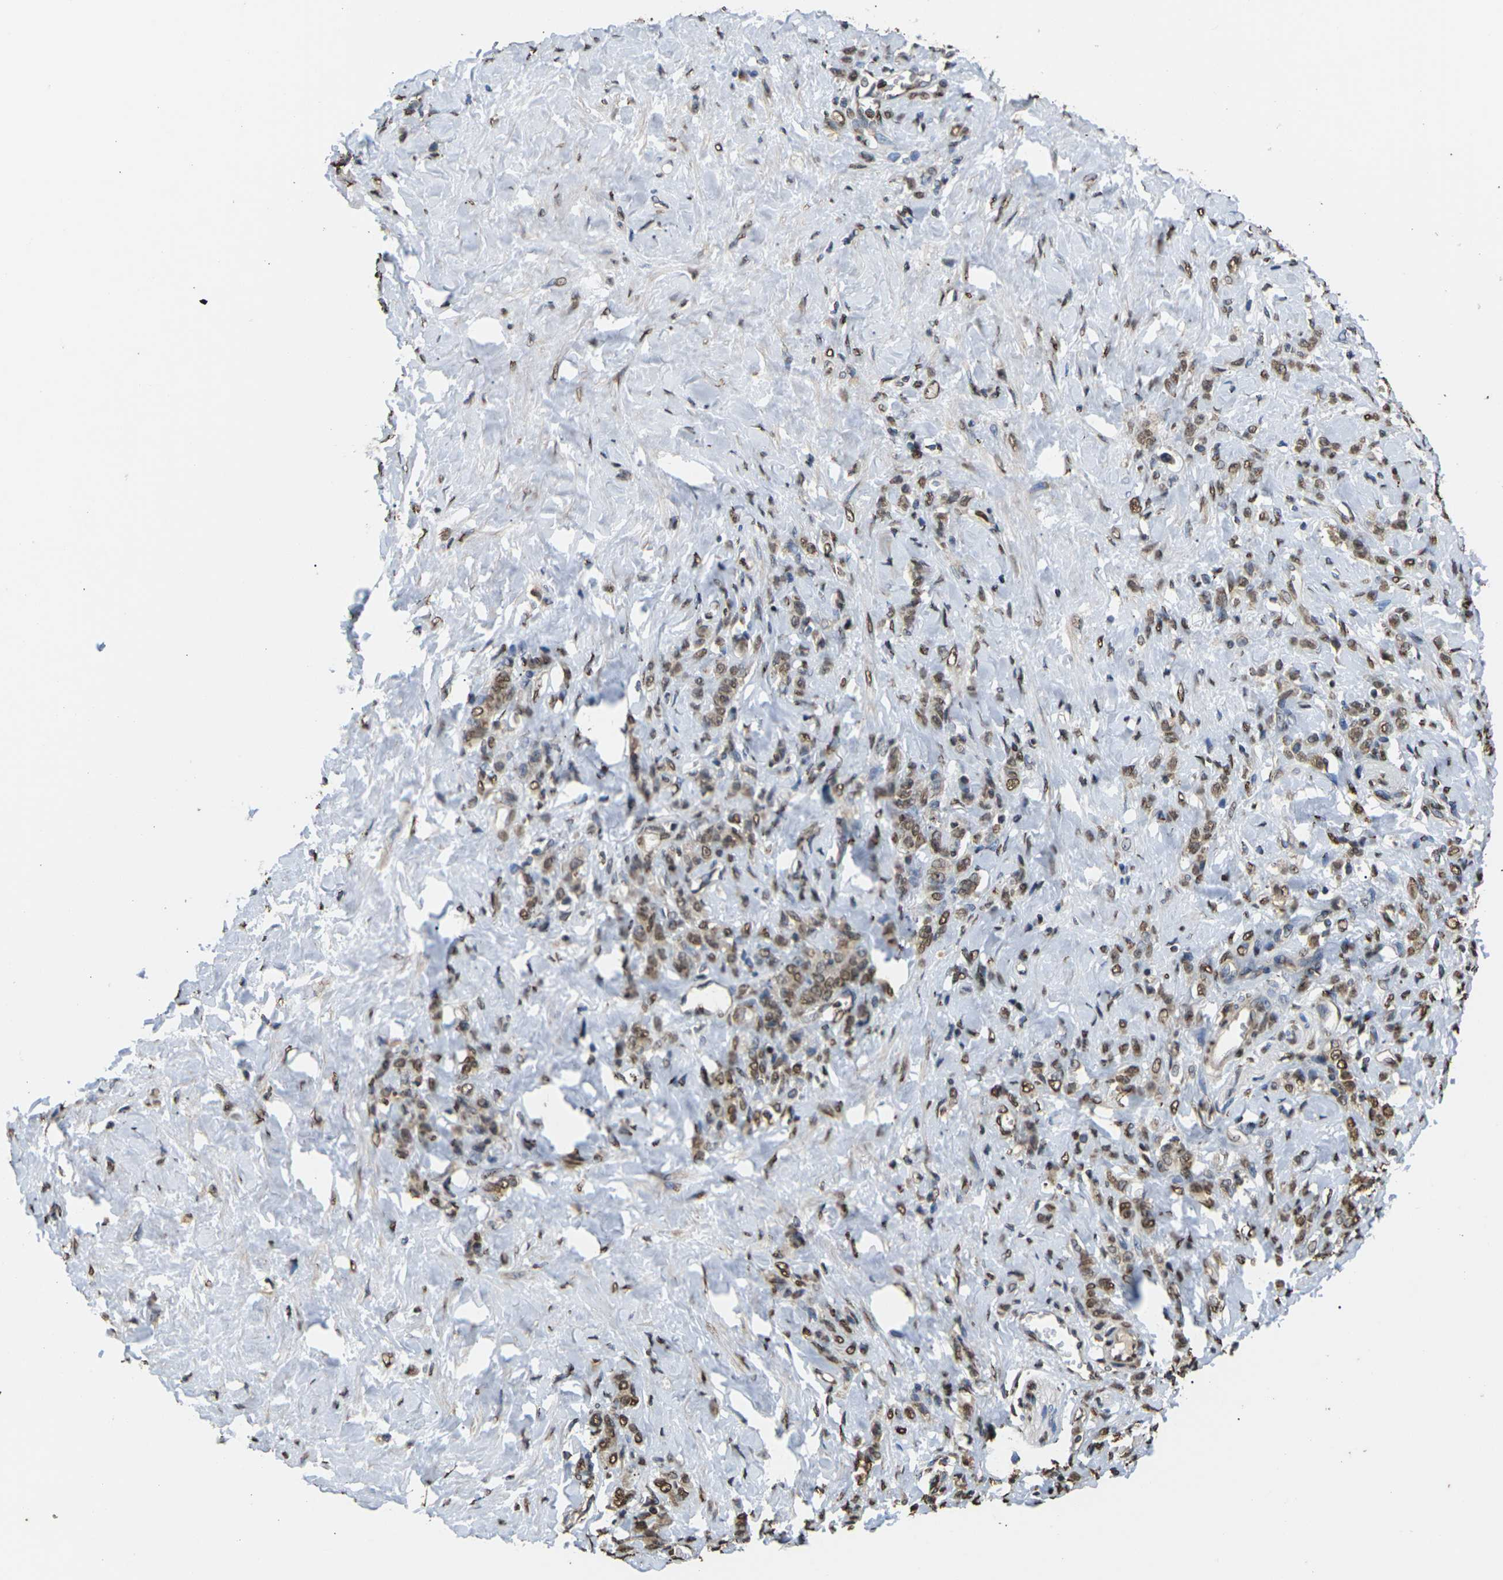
{"staining": {"intensity": "moderate", "quantity": ">75%", "location": "nuclear"}, "tissue": "stomach cancer", "cell_type": "Tumor cells", "image_type": "cancer", "snomed": [{"axis": "morphology", "description": "Adenocarcinoma, NOS"}, {"axis": "topography", "description": "Stomach"}], "caption": "Human stomach cancer (adenocarcinoma) stained for a protein (brown) shows moderate nuclear positive positivity in about >75% of tumor cells.", "gene": "EMSY", "patient": {"sex": "male", "age": 82}}